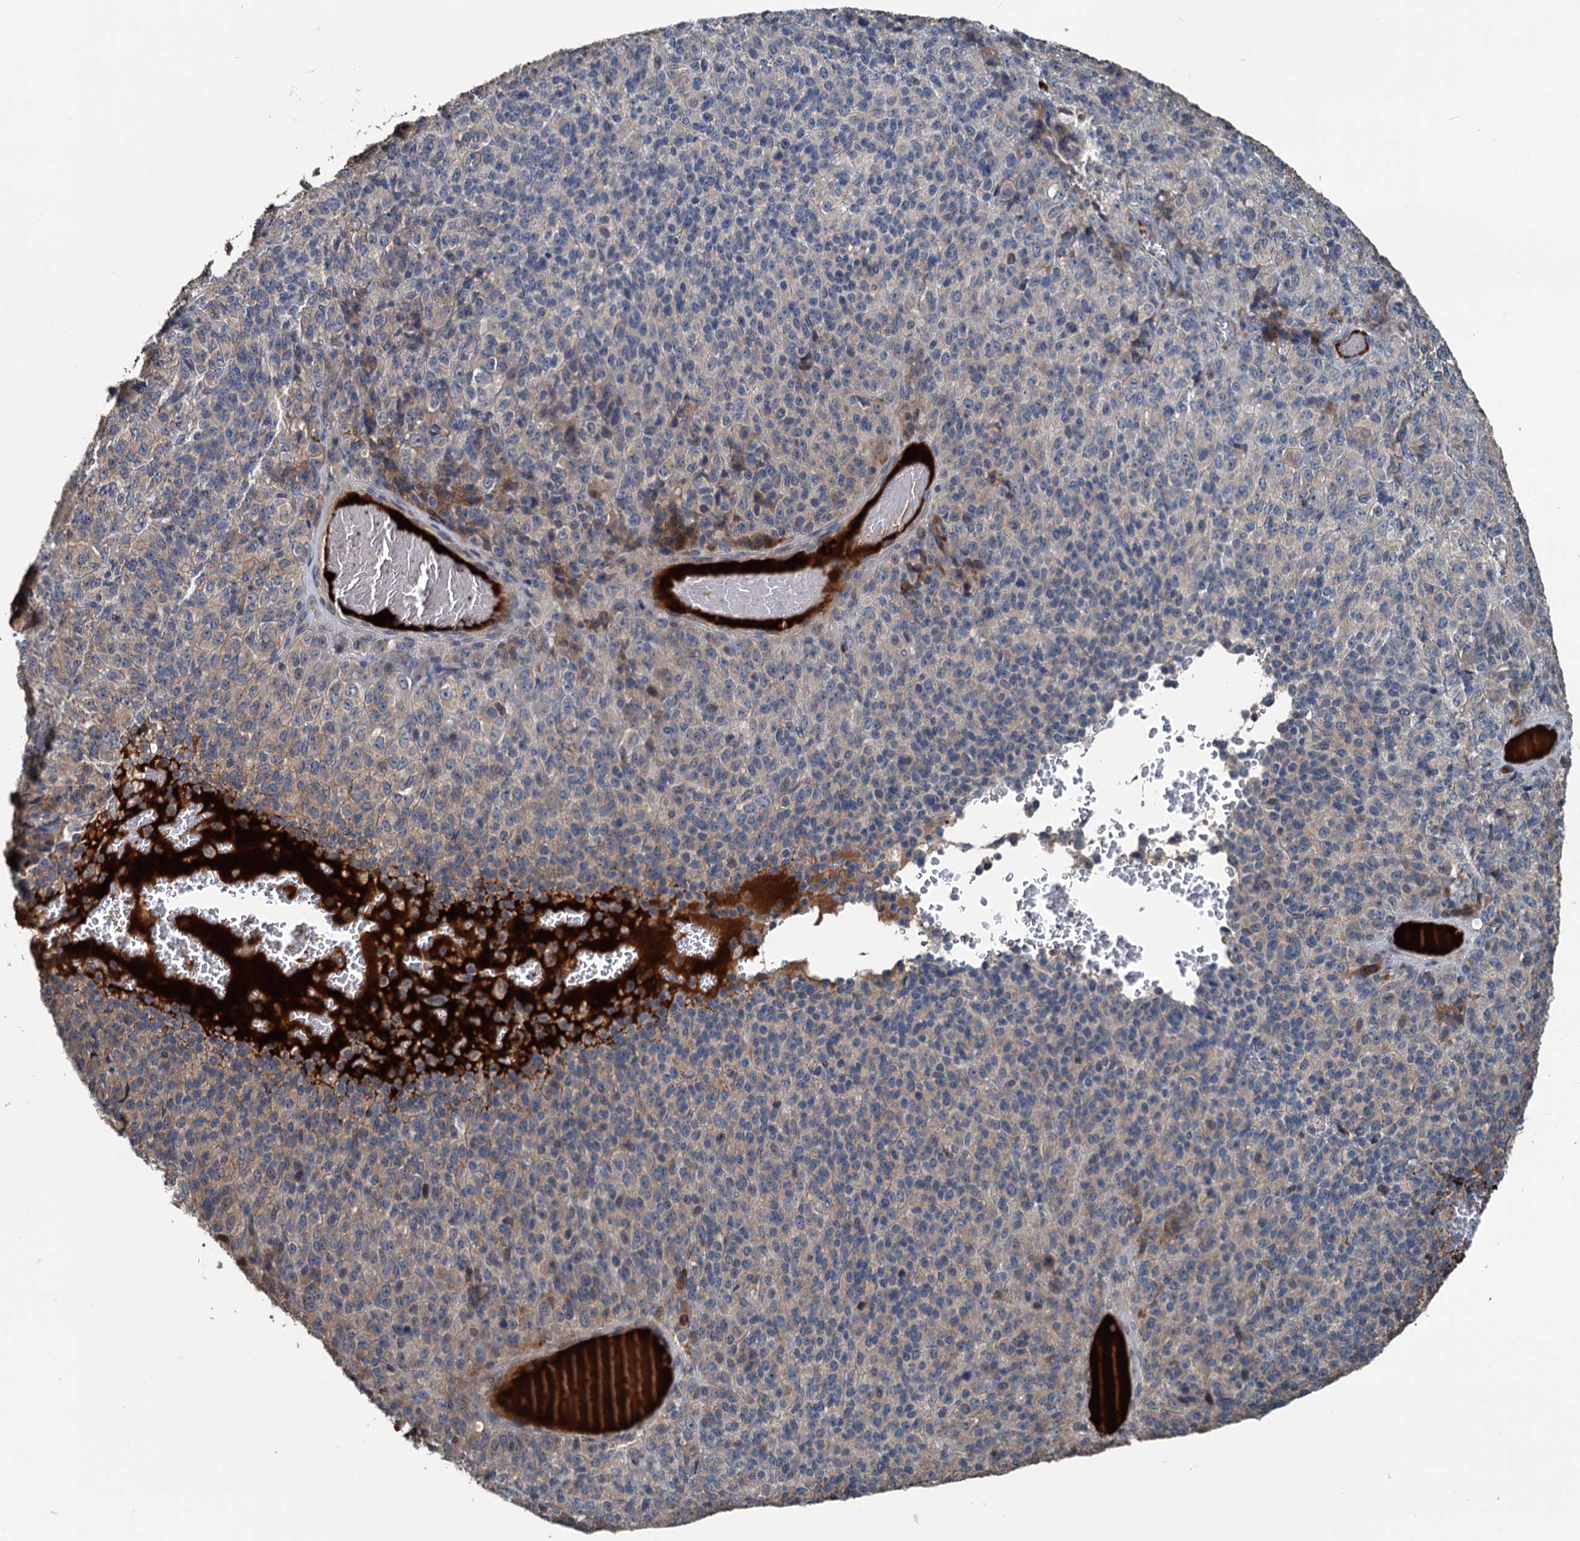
{"staining": {"intensity": "weak", "quantity": "<25%", "location": "cytoplasmic/membranous"}, "tissue": "melanoma", "cell_type": "Tumor cells", "image_type": "cancer", "snomed": [{"axis": "morphology", "description": "Malignant melanoma, Metastatic site"}, {"axis": "topography", "description": "Brain"}], "caption": "The histopathology image reveals no staining of tumor cells in melanoma. Nuclei are stained in blue.", "gene": "TEDC1", "patient": {"sex": "female", "age": 56}}